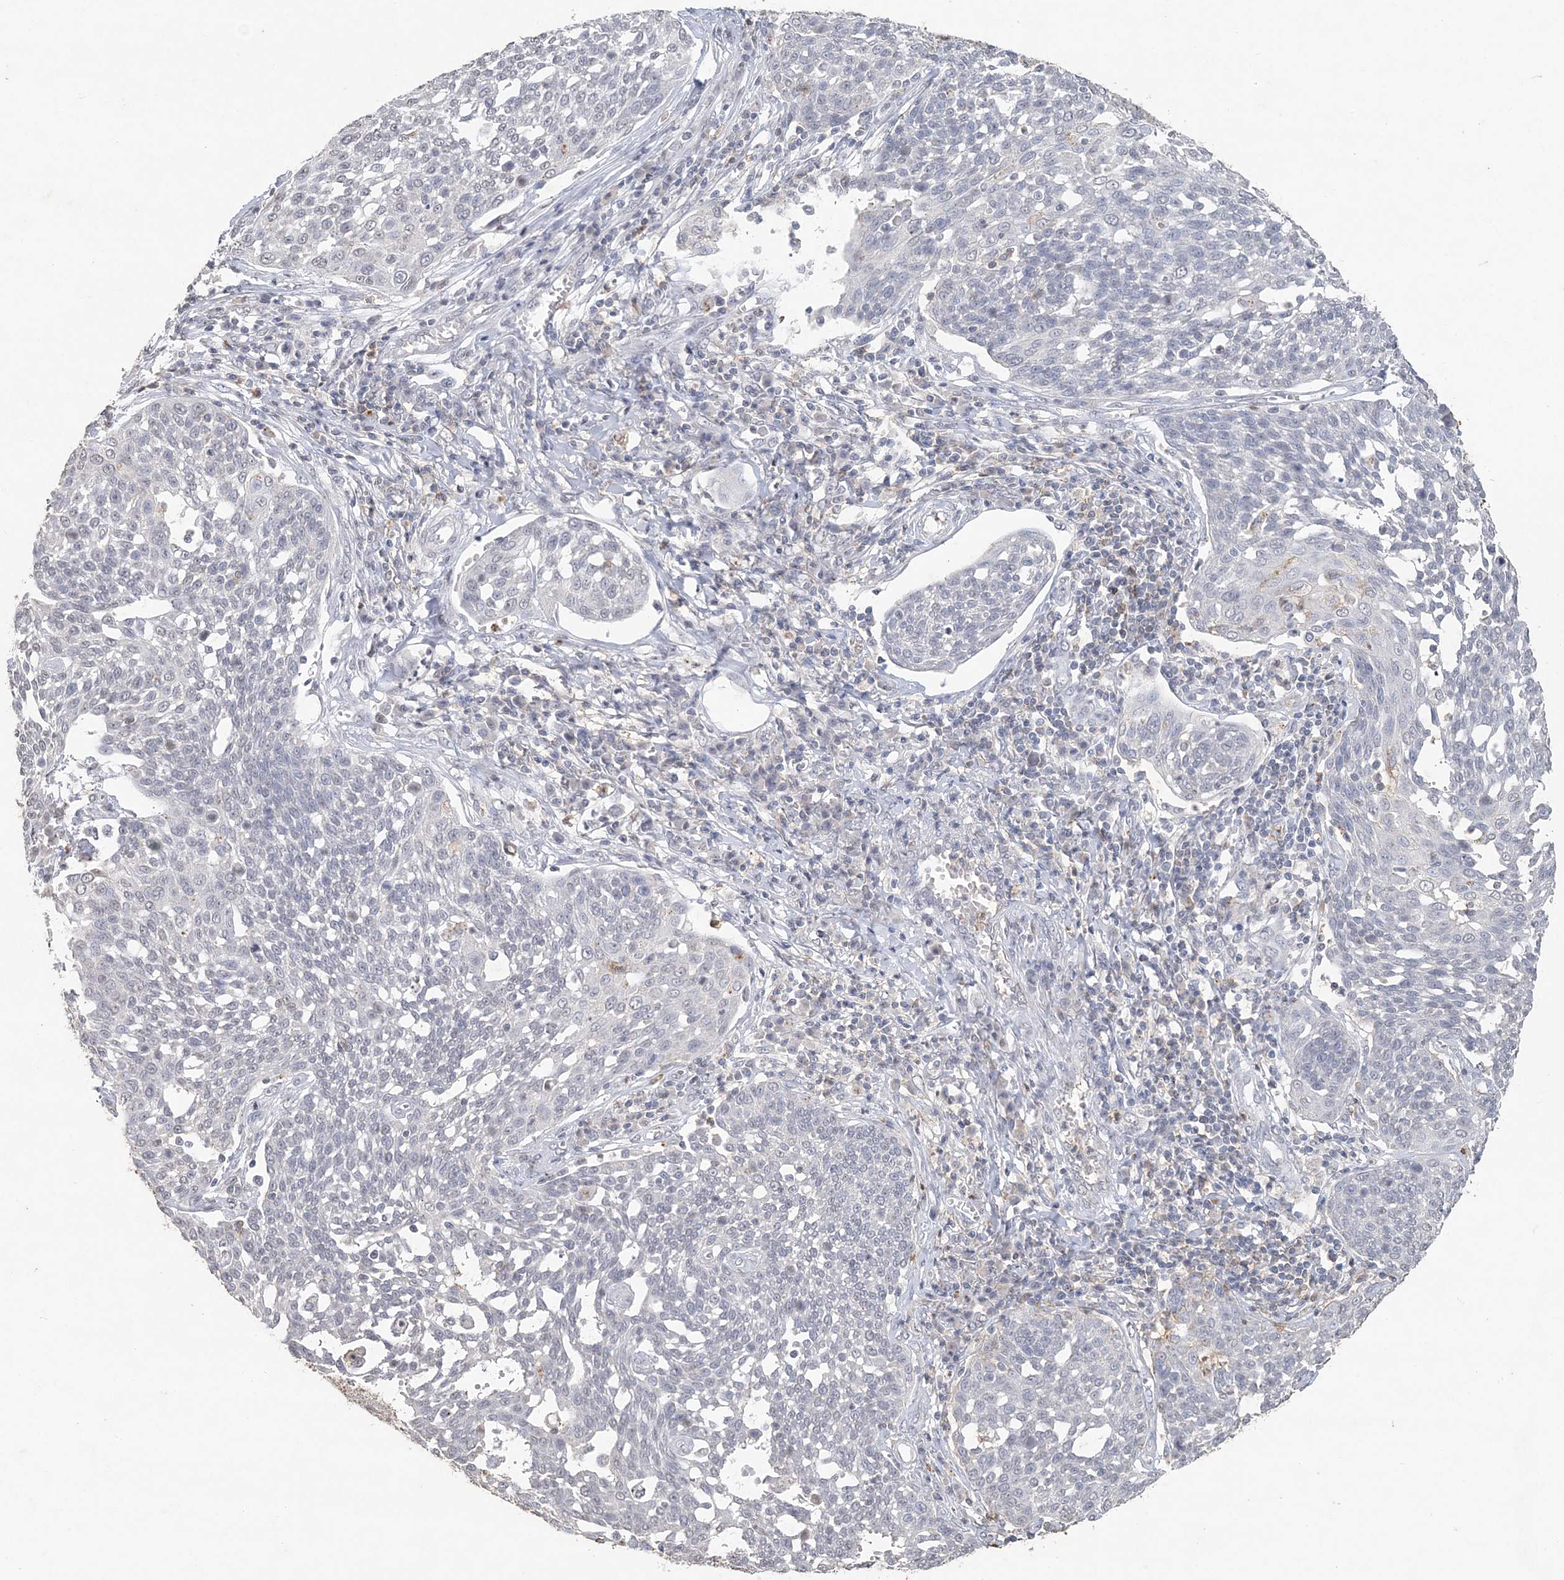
{"staining": {"intensity": "negative", "quantity": "none", "location": "none"}, "tissue": "cervical cancer", "cell_type": "Tumor cells", "image_type": "cancer", "snomed": [{"axis": "morphology", "description": "Squamous cell carcinoma, NOS"}, {"axis": "topography", "description": "Cervix"}], "caption": "Histopathology image shows no significant protein staining in tumor cells of cervical cancer.", "gene": "PDCD1", "patient": {"sex": "female", "age": 34}}